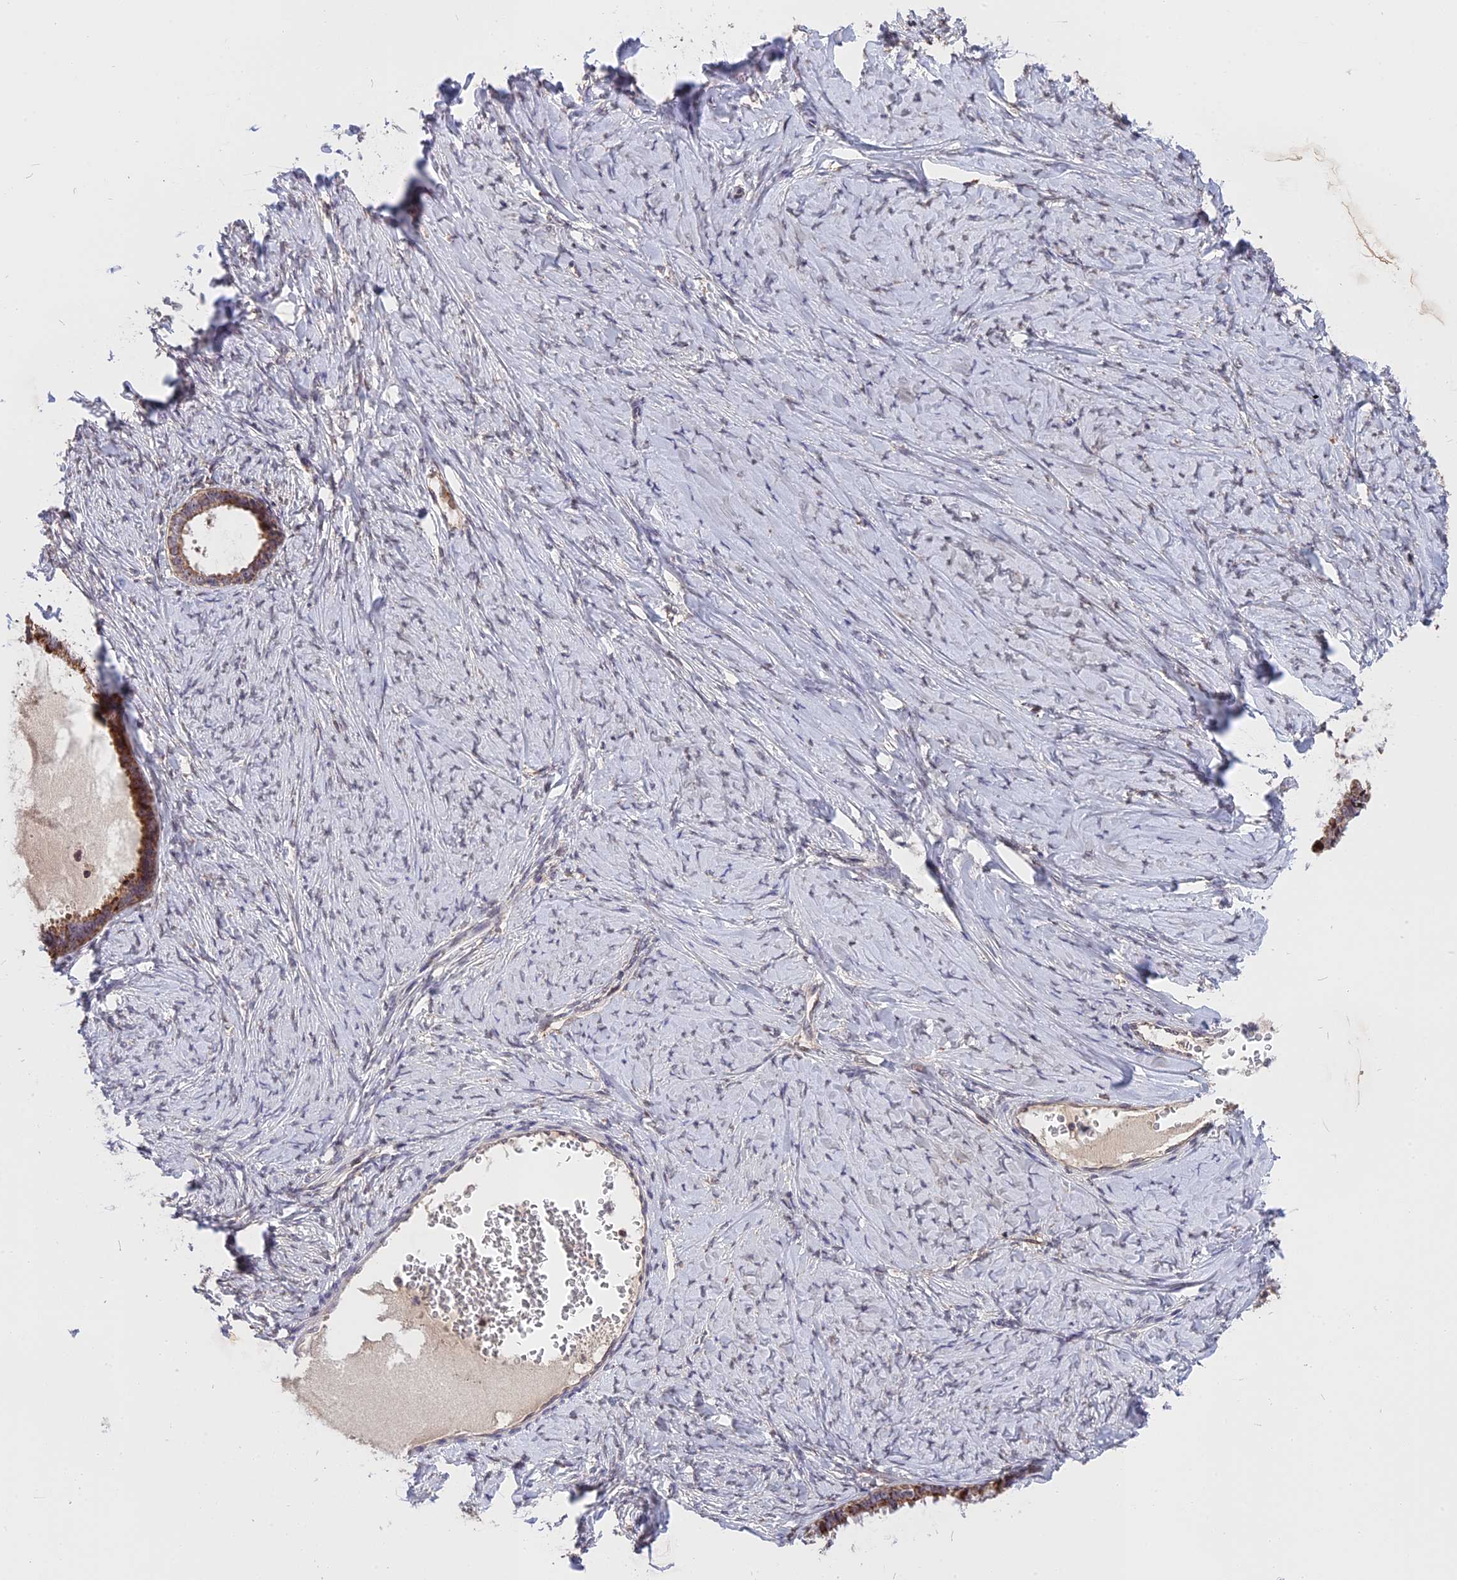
{"staining": {"intensity": "moderate", "quantity": ">75%", "location": "cytoplasmic/membranous"}, "tissue": "ovarian cancer", "cell_type": "Tumor cells", "image_type": "cancer", "snomed": [{"axis": "morphology", "description": "Cystadenocarcinoma, serous, NOS"}, {"axis": "topography", "description": "Ovary"}], "caption": "This is an image of immunohistochemistry staining of serous cystadenocarcinoma (ovarian), which shows moderate expression in the cytoplasmic/membranous of tumor cells.", "gene": "RERGL", "patient": {"sex": "female", "age": 79}}